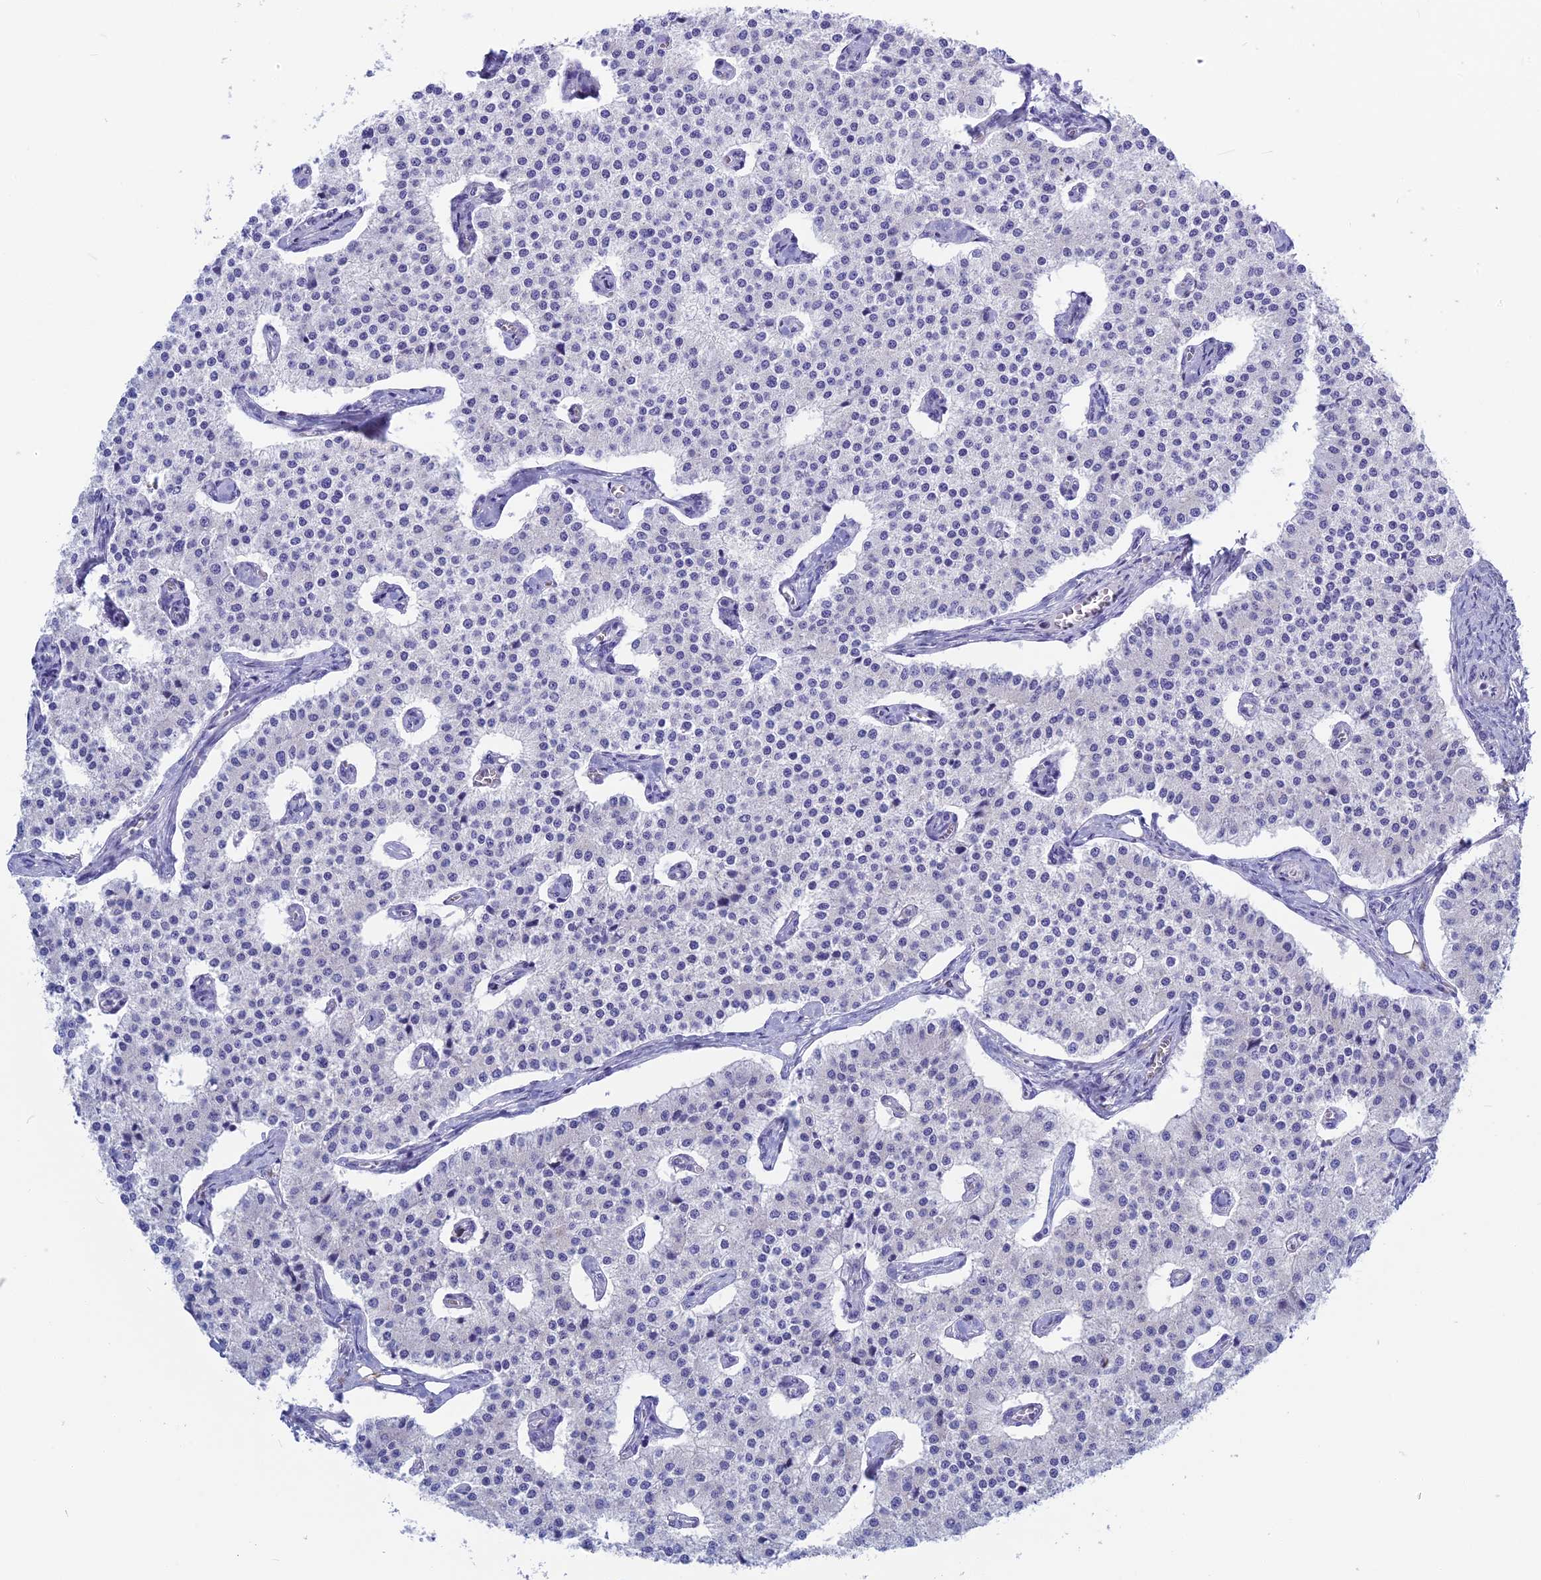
{"staining": {"intensity": "negative", "quantity": "none", "location": "none"}, "tissue": "carcinoid", "cell_type": "Tumor cells", "image_type": "cancer", "snomed": [{"axis": "morphology", "description": "Carcinoid, malignant, NOS"}, {"axis": "topography", "description": "Colon"}], "caption": "Micrograph shows no significant protein staining in tumor cells of carcinoid.", "gene": "SNAP91", "patient": {"sex": "female", "age": 52}}